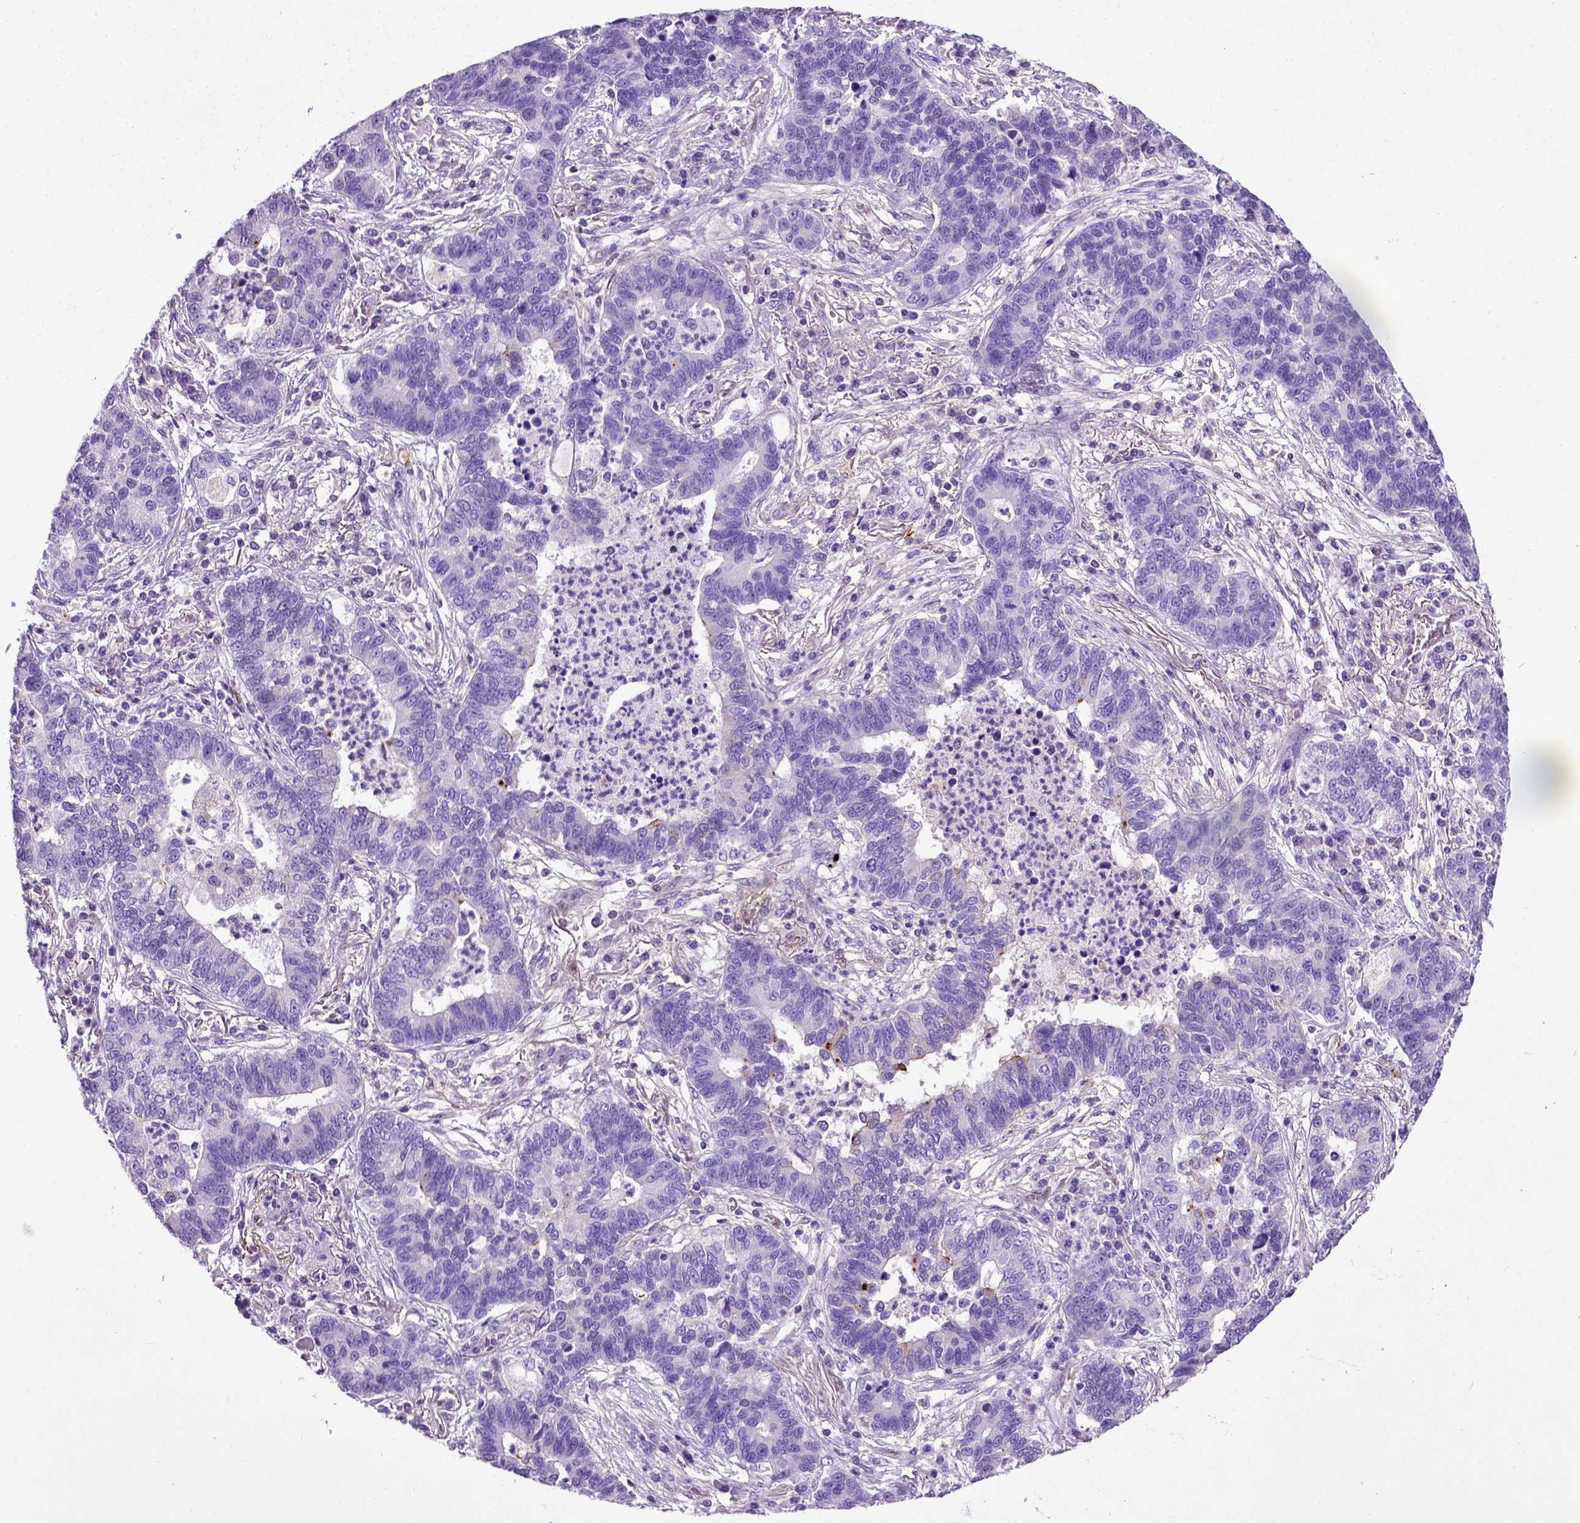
{"staining": {"intensity": "negative", "quantity": "none", "location": "none"}, "tissue": "lung cancer", "cell_type": "Tumor cells", "image_type": "cancer", "snomed": [{"axis": "morphology", "description": "Adenocarcinoma, NOS"}, {"axis": "topography", "description": "Lung"}], "caption": "This is an IHC photomicrograph of human adenocarcinoma (lung). There is no positivity in tumor cells.", "gene": "ADAMTS8", "patient": {"sex": "female", "age": 57}}